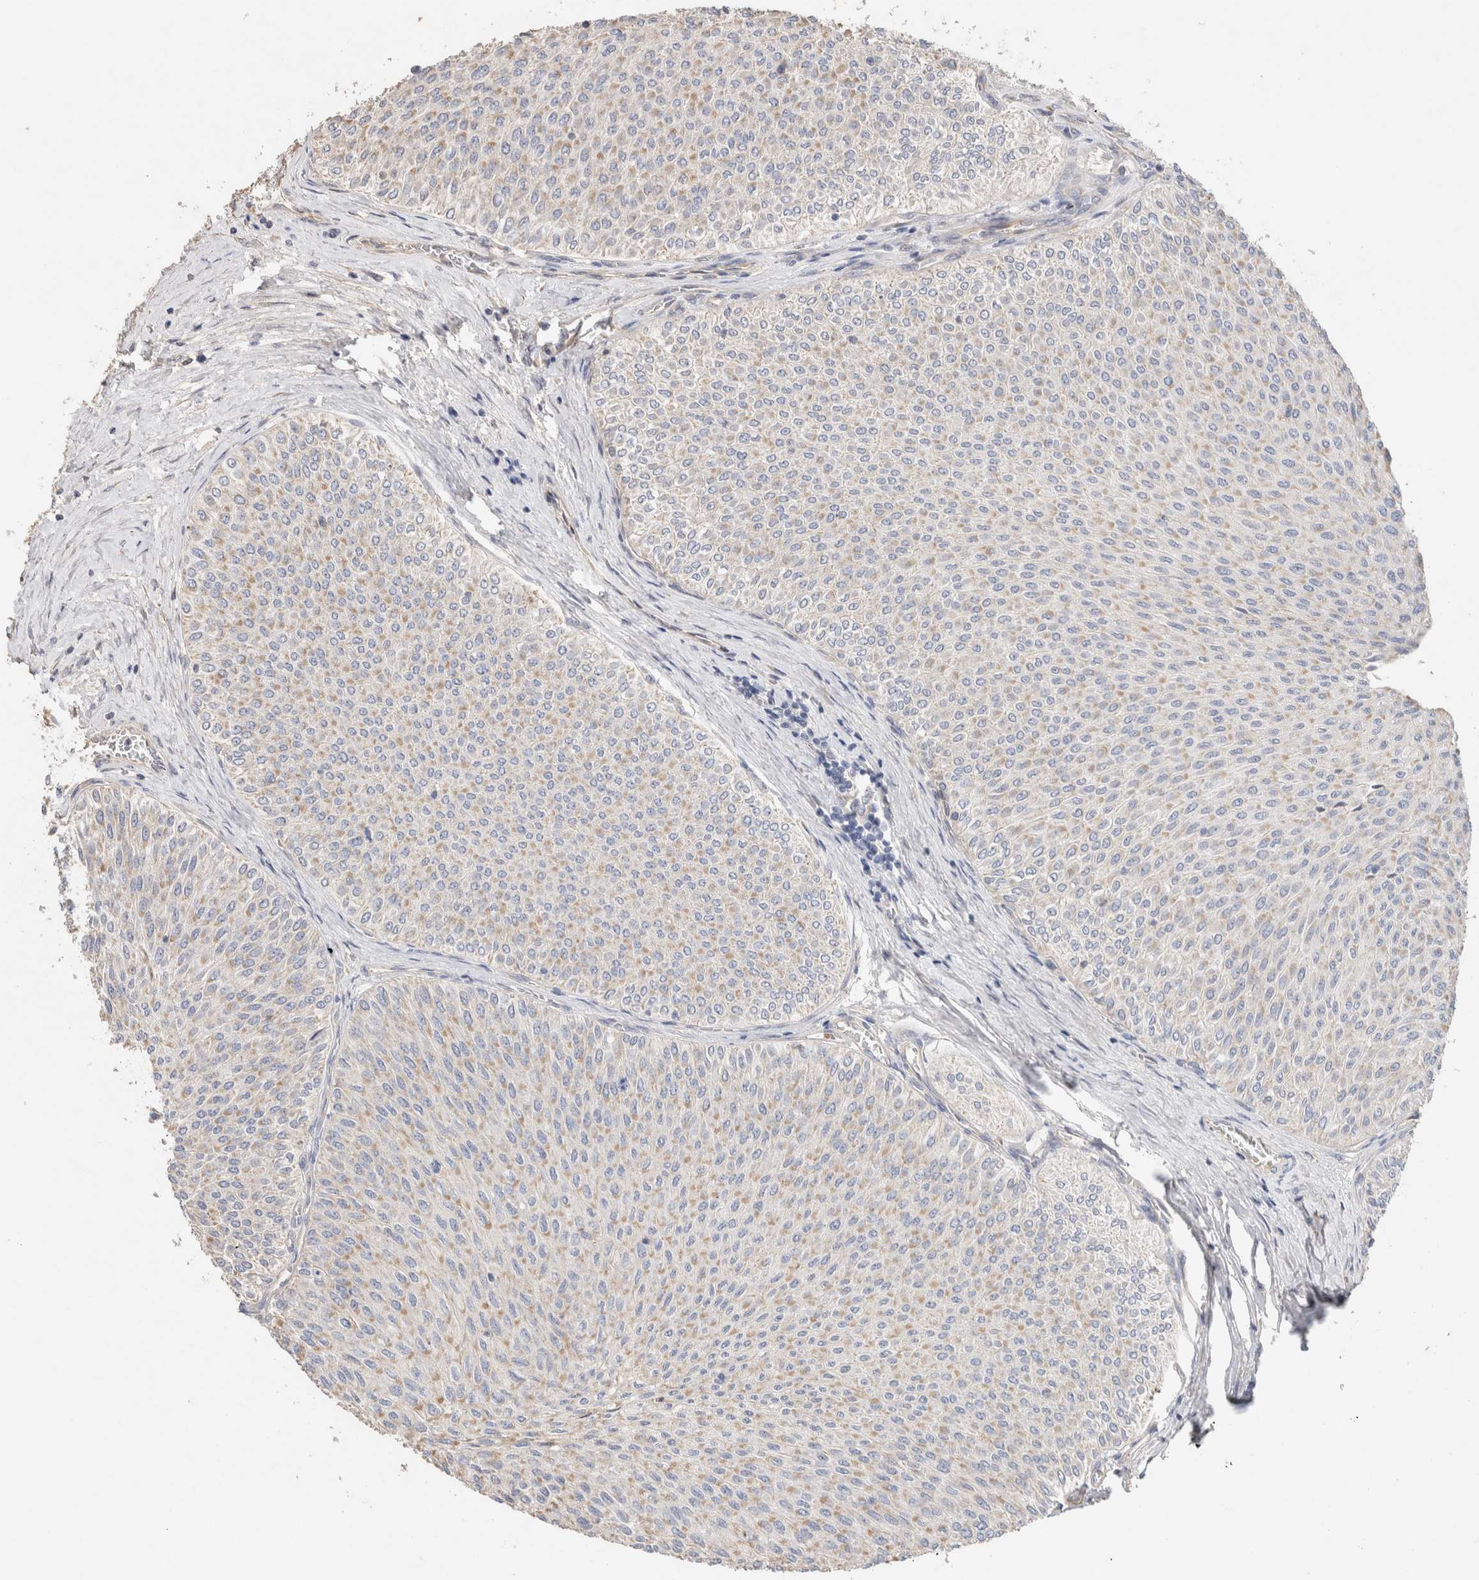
{"staining": {"intensity": "weak", "quantity": ">75%", "location": "cytoplasmic/membranous"}, "tissue": "urothelial cancer", "cell_type": "Tumor cells", "image_type": "cancer", "snomed": [{"axis": "morphology", "description": "Urothelial carcinoma, Low grade"}, {"axis": "topography", "description": "Urinary bladder"}], "caption": "Low-grade urothelial carcinoma stained with immunohistochemistry demonstrates weak cytoplasmic/membranous positivity in about >75% of tumor cells. (brown staining indicates protein expression, while blue staining denotes nuclei).", "gene": "PROS1", "patient": {"sex": "male", "age": 78}}